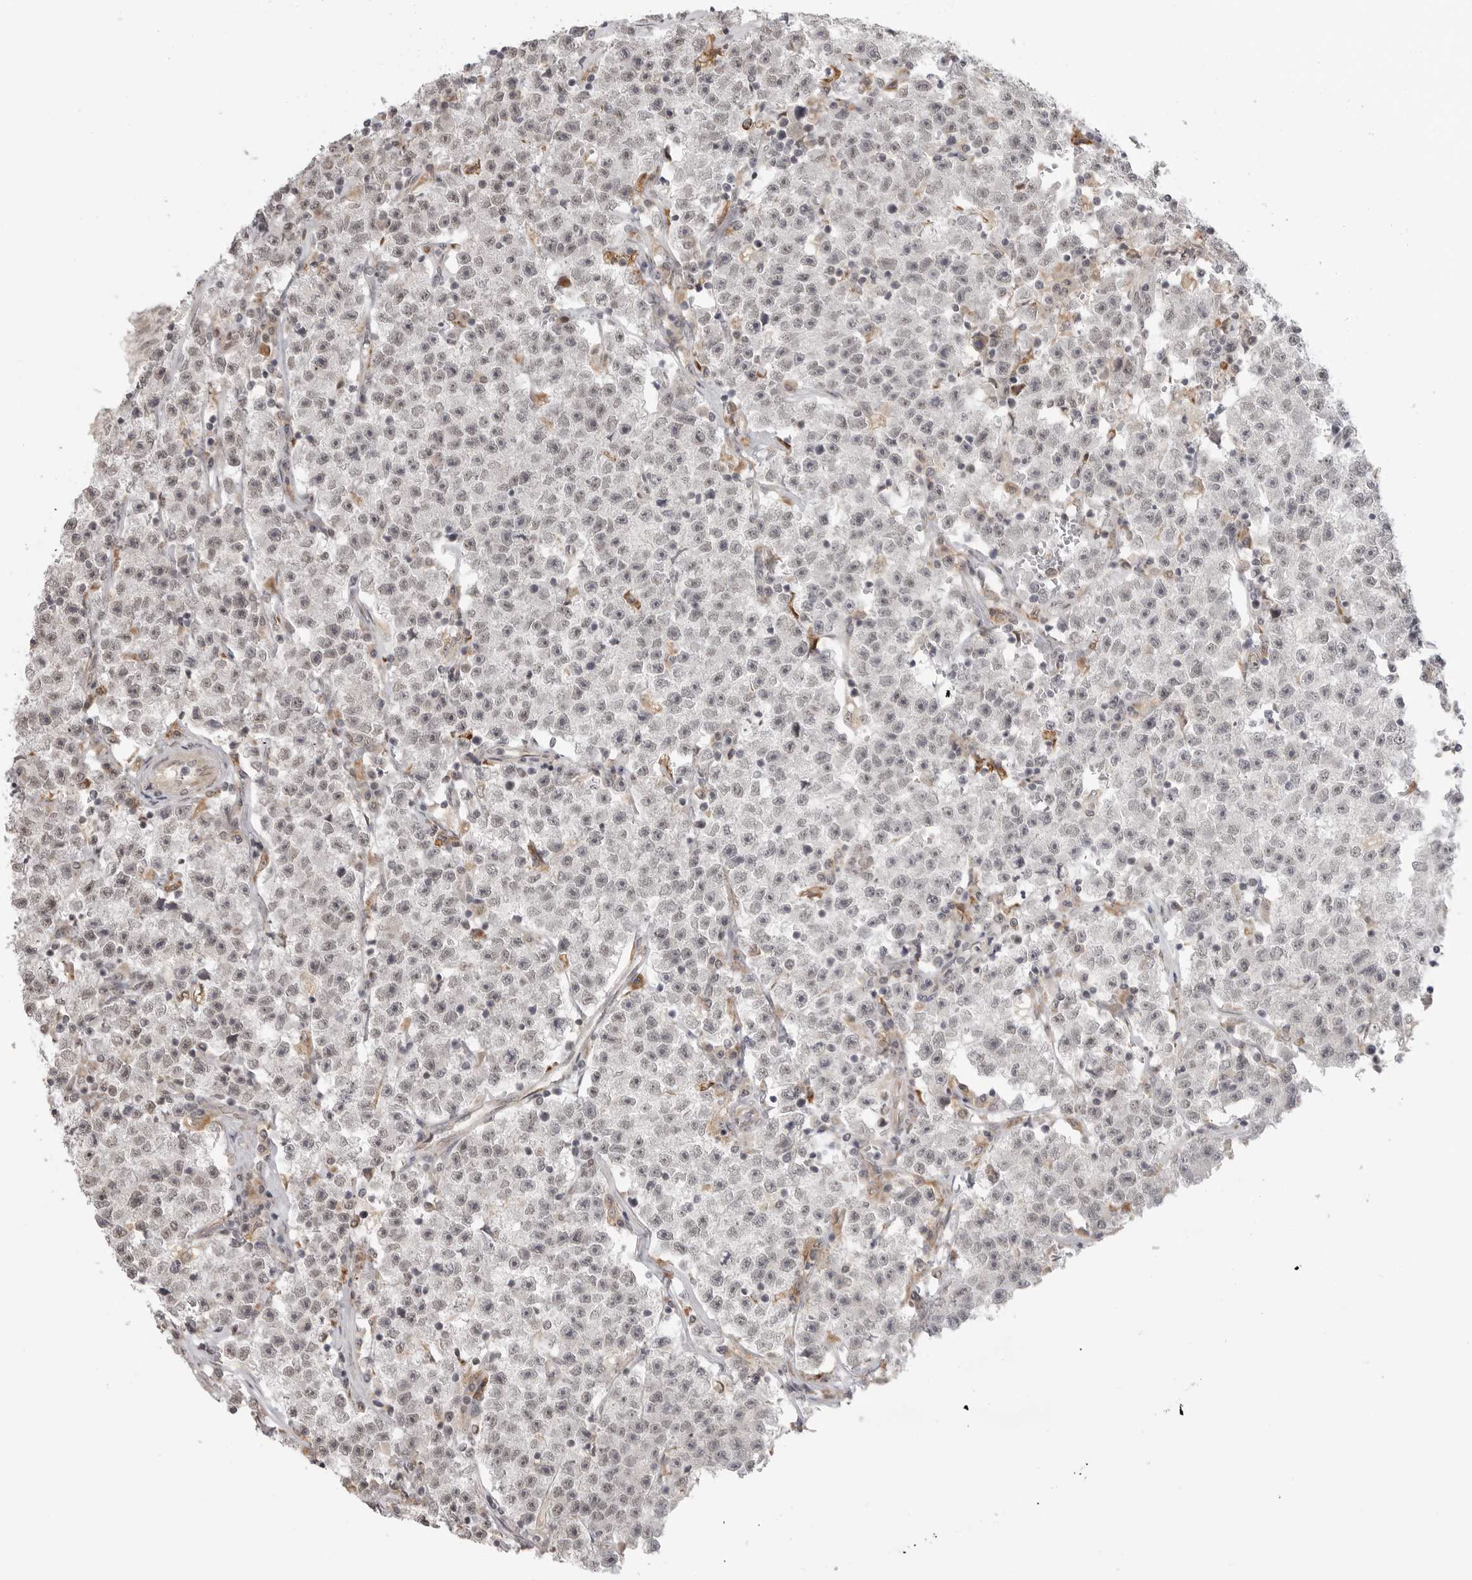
{"staining": {"intensity": "negative", "quantity": "none", "location": "none"}, "tissue": "testis cancer", "cell_type": "Tumor cells", "image_type": "cancer", "snomed": [{"axis": "morphology", "description": "Seminoma, NOS"}, {"axis": "topography", "description": "Testis"}], "caption": "Tumor cells show no significant protein positivity in testis seminoma.", "gene": "KALRN", "patient": {"sex": "male", "age": 22}}